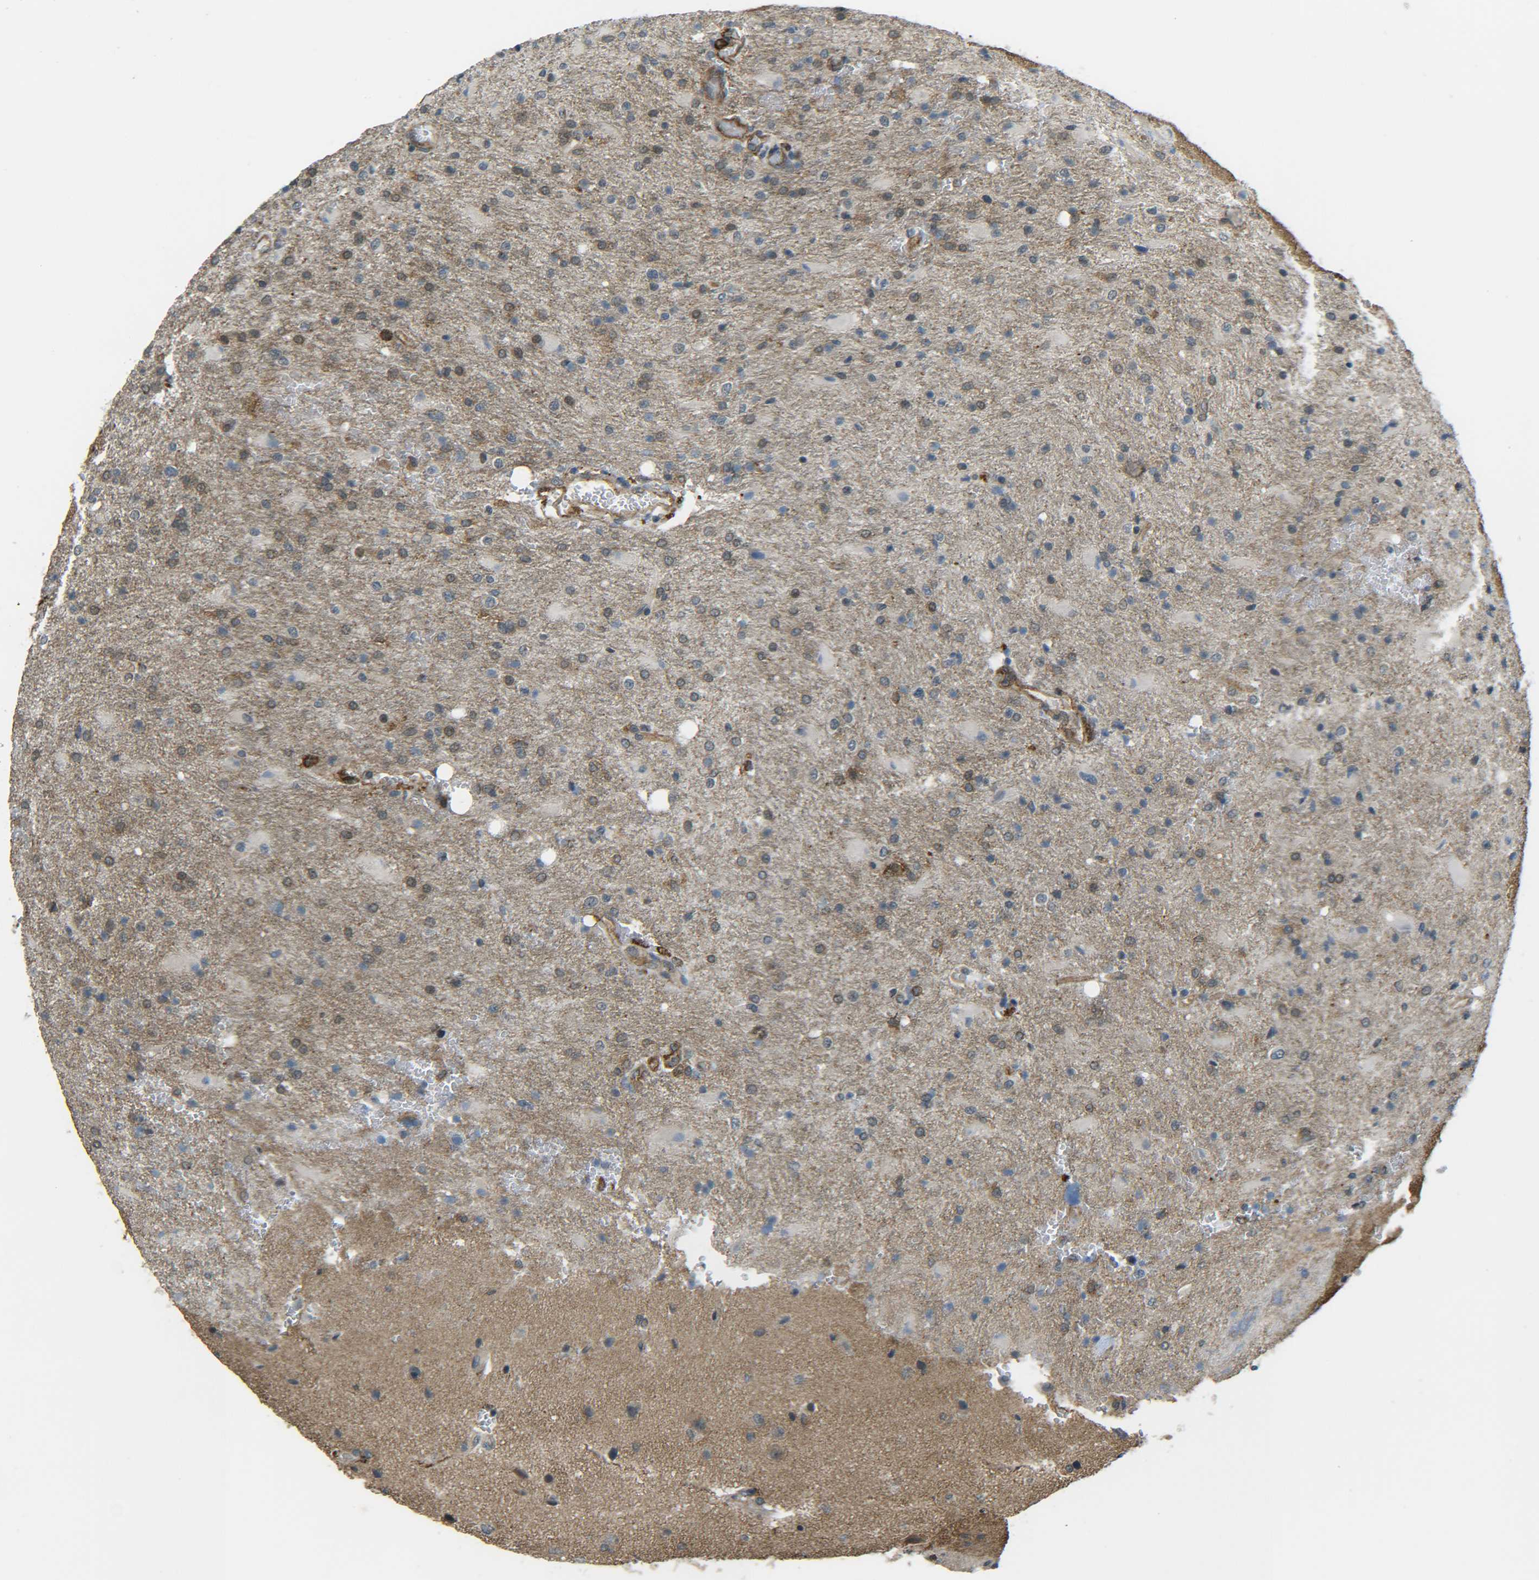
{"staining": {"intensity": "moderate", "quantity": "<25%", "location": "cytoplasmic/membranous"}, "tissue": "glioma", "cell_type": "Tumor cells", "image_type": "cancer", "snomed": [{"axis": "morphology", "description": "Glioma, malignant, High grade"}, {"axis": "topography", "description": "Brain"}], "caption": "High-magnification brightfield microscopy of glioma stained with DAB (3,3'-diaminobenzidine) (brown) and counterstained with hematoxylin (blue). tumor cells exhibit moderate cytoplasmic/membranous expression is identified in about<25% of cells.", "gene": "DAB2", "patient": {"sex": "male", "age": 71}}